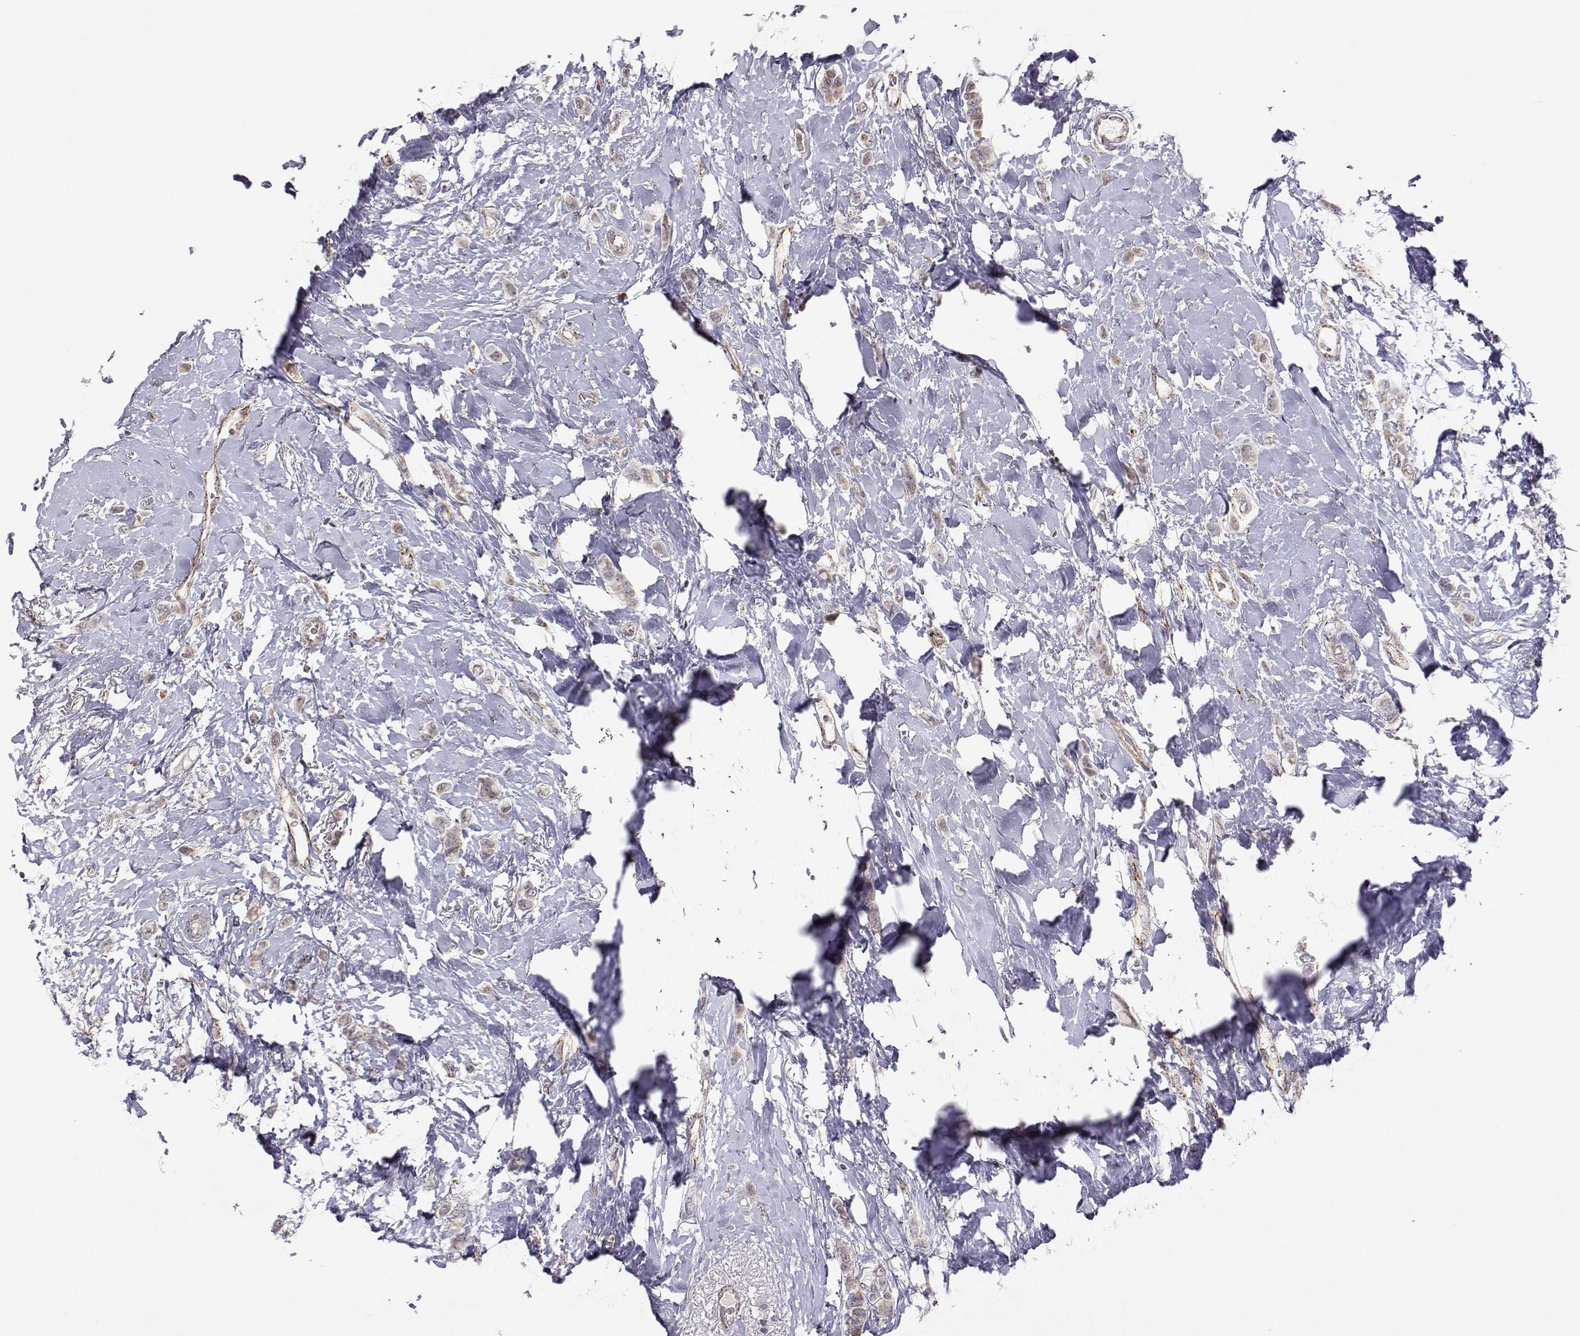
{"staining": {"intensity": "weak", "quantity": ">75%", "location": "cytoplasmic/membranous"}, "tissue": "breast cancer", "cell_type": "Tumor cells", "image_type": "cancer", "snomed": [{"axis": "morphology", "description": "Lobular carcinoma"}, {"axis": "topography", "description": "Breast"}], "caption": "DAB immunohistochemical staining of human breast cancer (lobular carcinoma) exhibits weak cytoplasmic/membranous protein expression in approximately >75% of tumor cells.", "gene": "EXOG", "patient": {"sex": "female", "age": 66}}